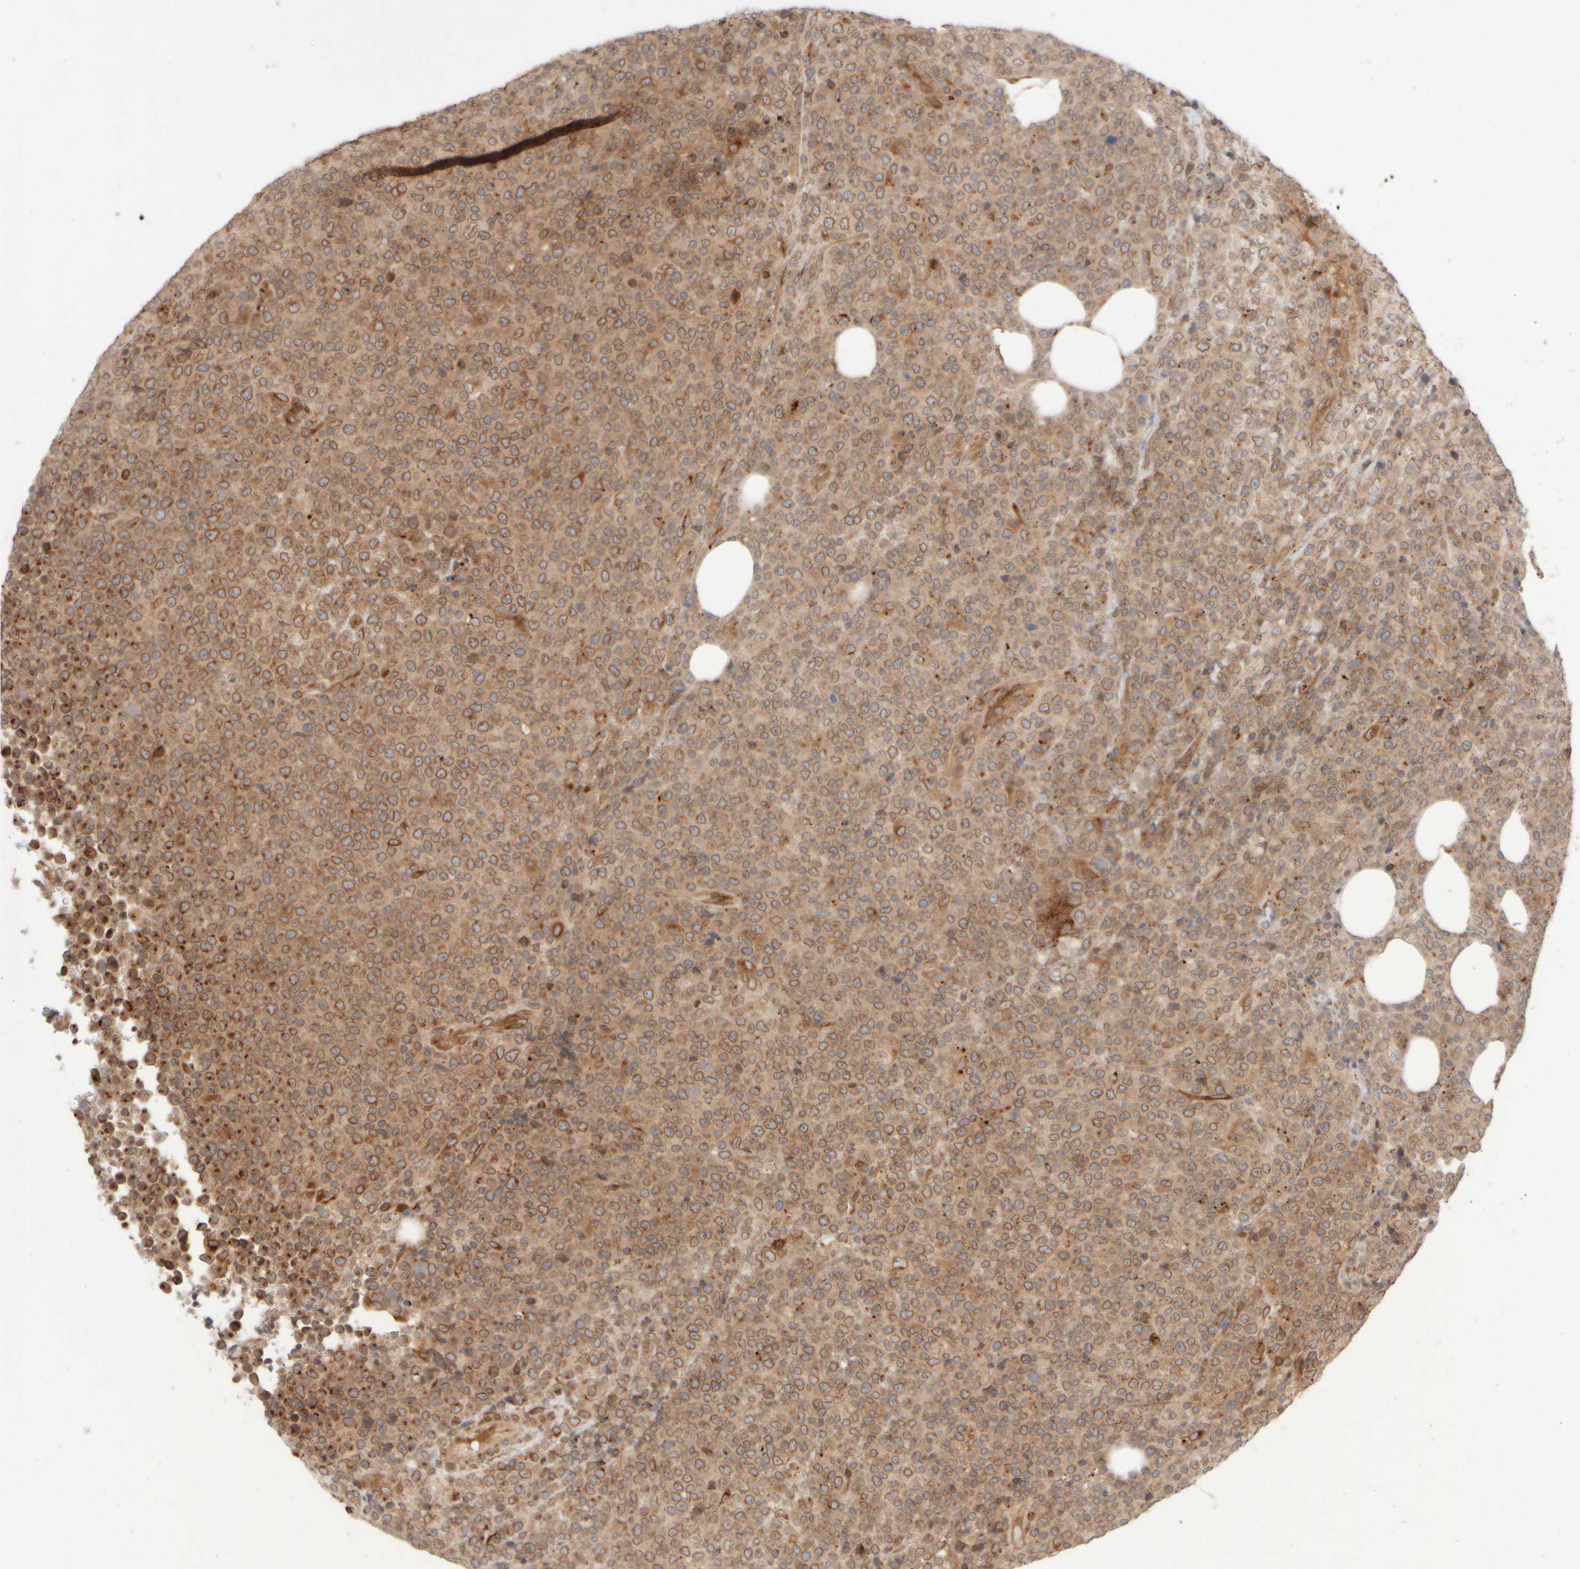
{"staining": {"intensity": "moderate", "quantity": ">75%", "location": "cytoplasmic/membranous,nuclear"}, "tissue": "lymphoma", "cell_type": "Tumor cells", "image_type": "cancer", "snomed": [{"axis": "morphology", "description": "Malignant lymphoma, non-Hodgkin's type, High grade"}, {"axis": "topography", "description": "Lymph node"}], "caption": "Protein expression analysis of human malignant lymphoma, non-Hodgkin's type (high-grade) reveals moderate cytoplasmic/membranous and nuclear expression in about >75% of tumor cells. Using DAB (brown) and hematoxylin (blue) stains, captured at high magnification using brightfield microscopy.", "gene": "GCN1", "patient": {"sex": "male", "age": 13}}